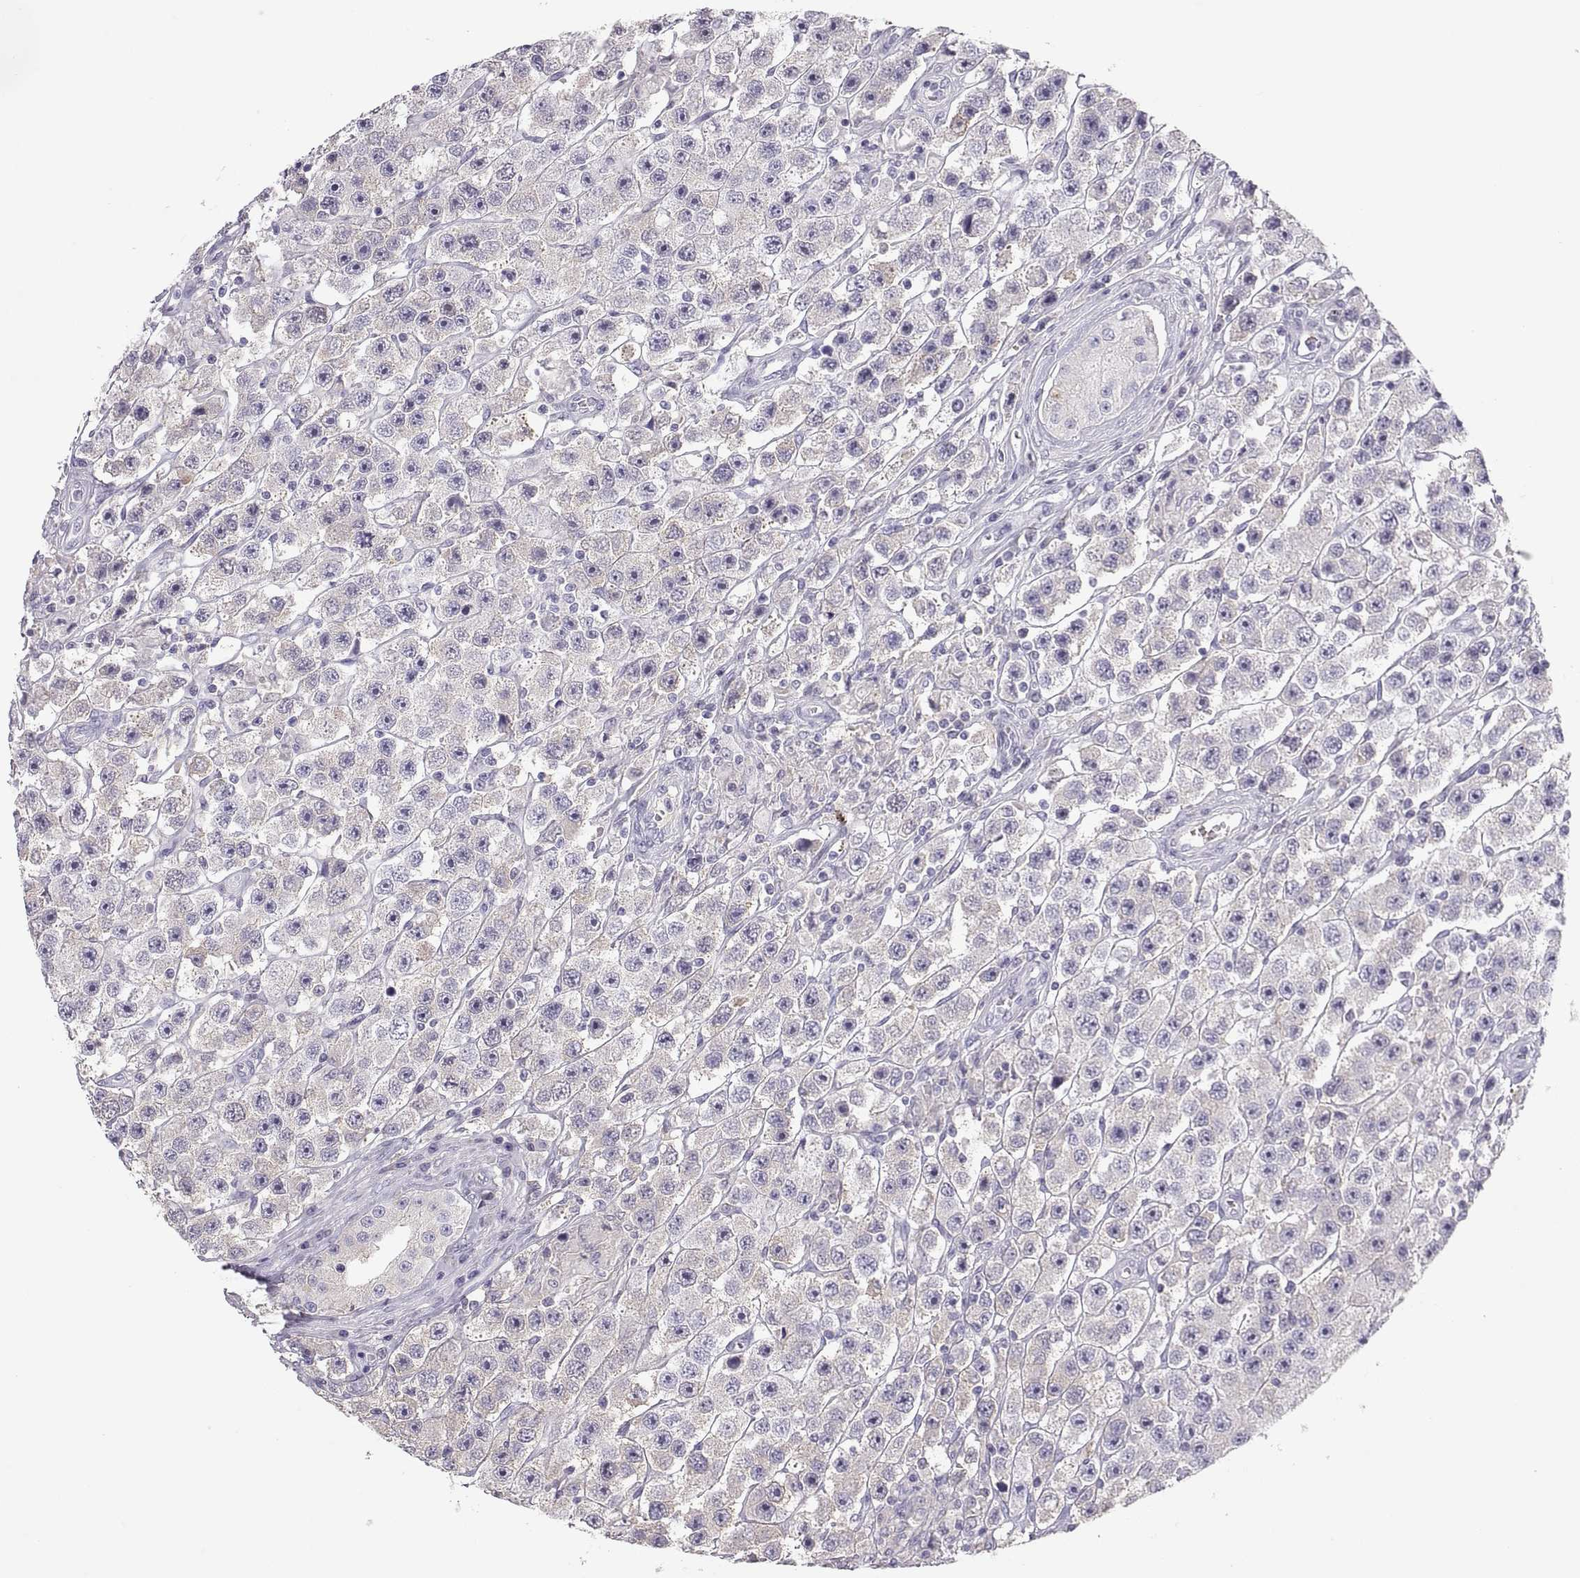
{"staining": {"intensity": "weak", "quantity": "25%-75%", "location": "cytoplasmic/membranous"}, "tissue": "testis cancer", "cell_type": "Tumor cells", "image_type": "cancer", "snomed": [{"axis": "morphology", "description": "Seminoma, NOS"}, {"axis": "topography", "description": "Testis"}], "caption": "A brown stain shows weak cytoplasmic/membranous positivity of a protein in human testis cancer tumor cells.", "gene": "MAGEB2", "patient": {"sex": "male", "age": 45}}